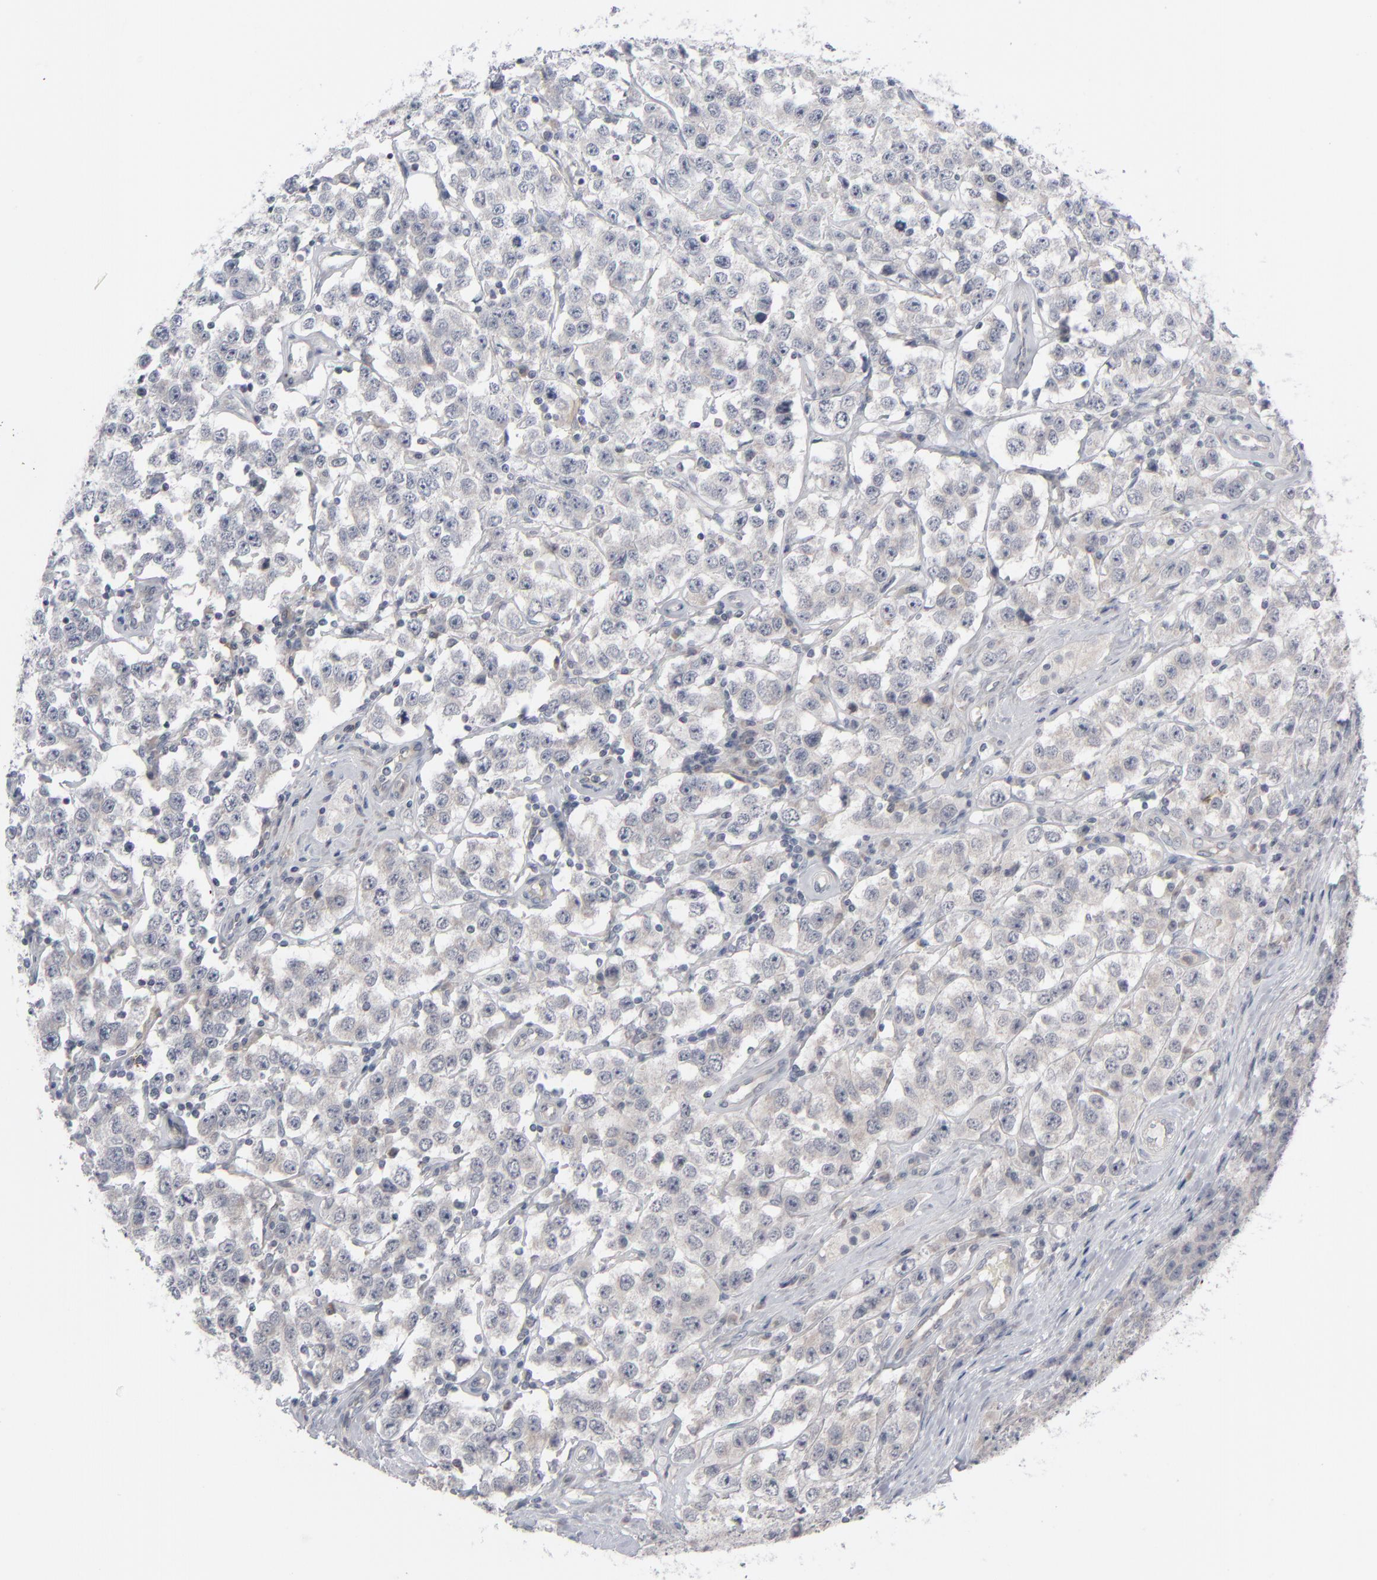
{"staining": {"intensity": "negative", "quantity": "none", "location": "none"}, "tissue": "testis cancer", "cell_type": "Tumor cells", "image_type": "cancer", "snomed": [{"axis": "morphology", "description": "Seminoma, NOS"}, {"axis": "topography", "description": "Testis"}], "caption": "High power microscopy micrograph of an IHC micrograph of testis seminoma, revealing no significant positivity in tumor cells.", "gene": "POF1B", "patient": {"sex": "male", "age": 52}}